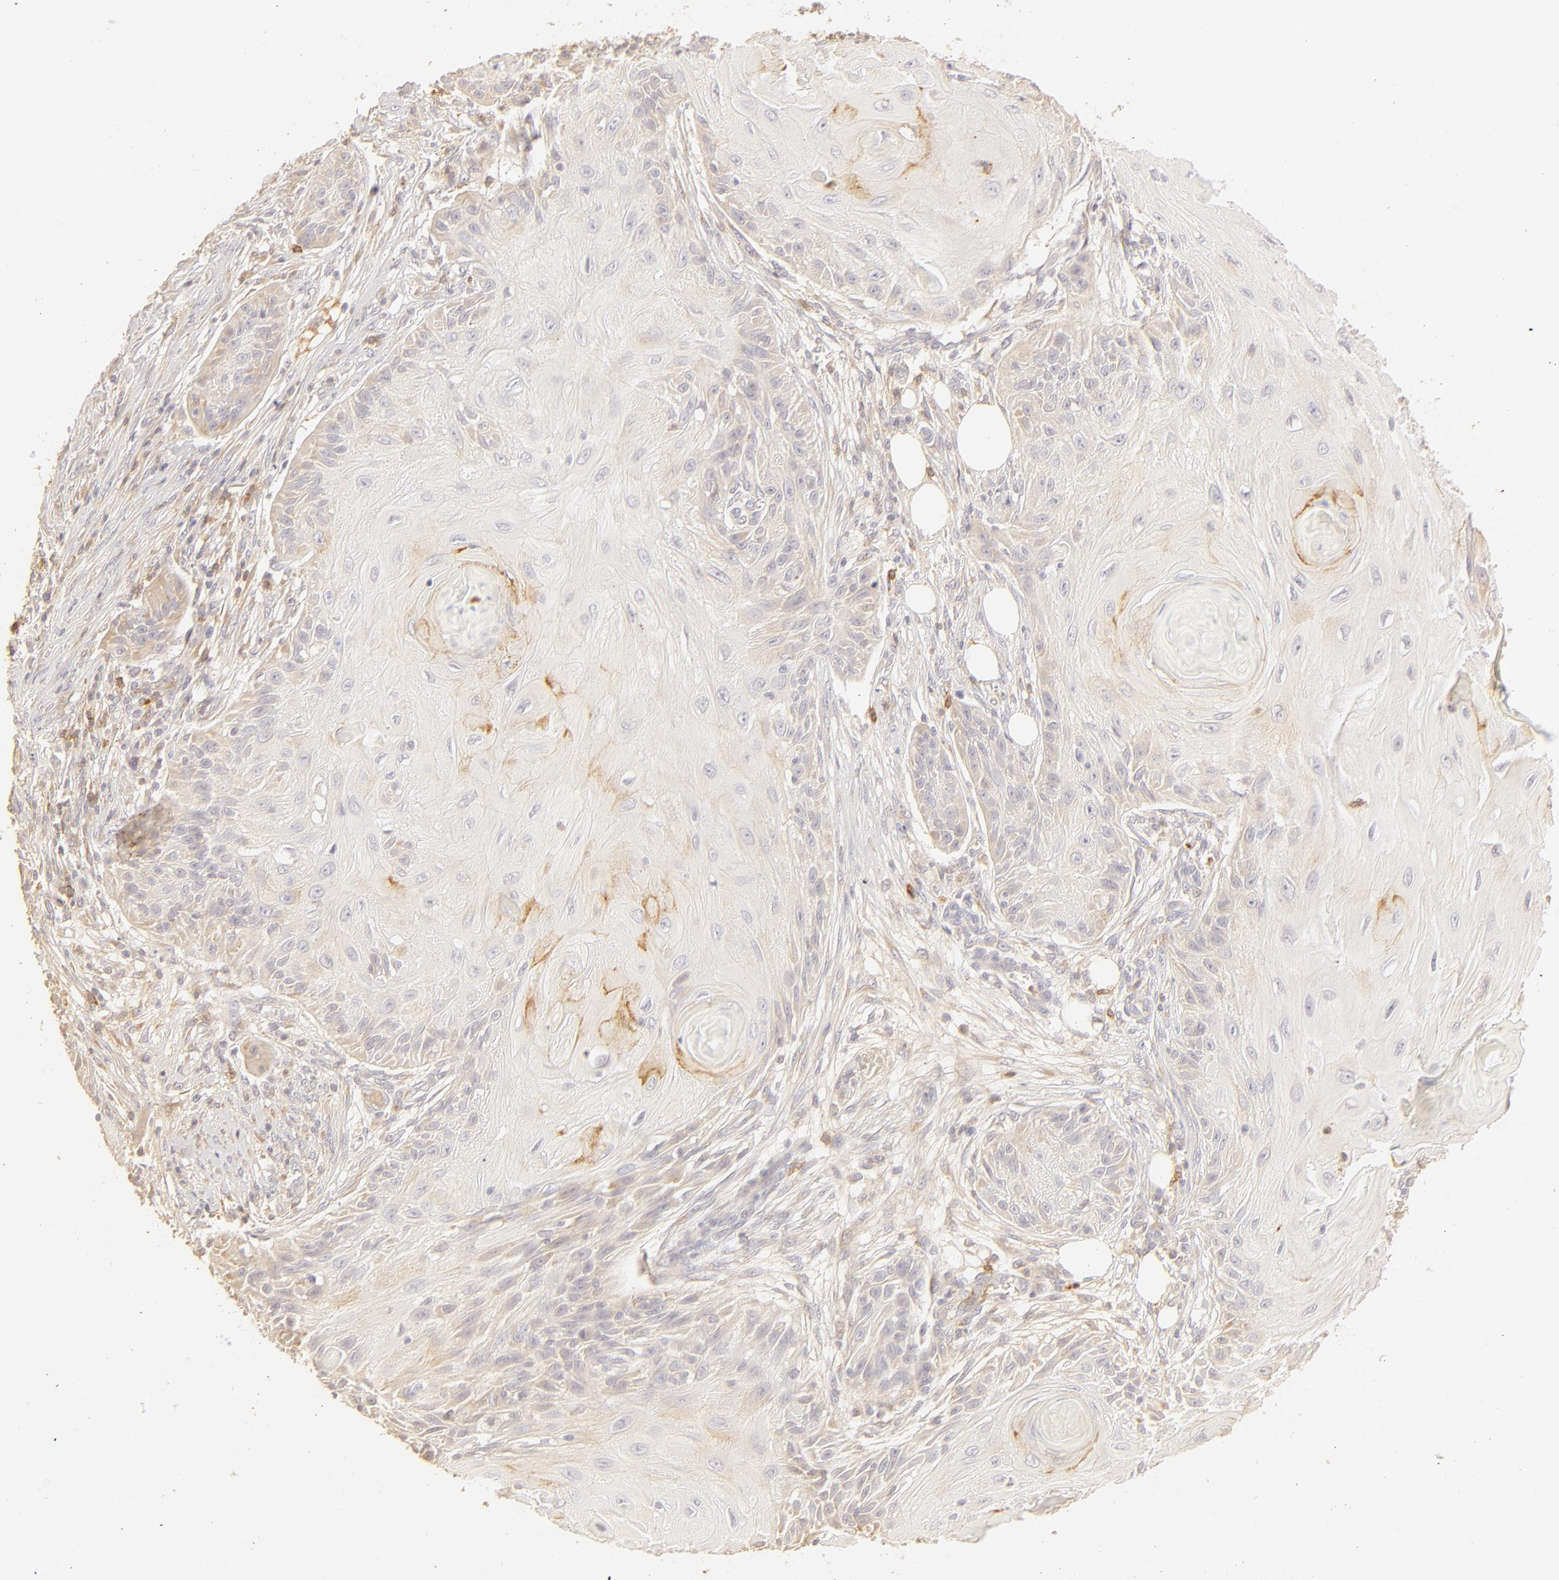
{"staining": {"intensity": "weak", "quantity": "<25%", "location": "cytoplasmic/membranous"}, "tissue": "skin cancer", "cell_type": "Tumor cells", "image_type": "cancer", "snomed": [{"axis": "morphology", "description": "Squamous cell carcinoma, NOS"}, {"axis": "topography", "description": "Skin"}], "caption": "Immunohistochemistry (IHC) histopathology image of neoplastic tissue: human skin cancer stained with DAB (3,3'-diaminobenzidine) displays no significant protein positivity in tumor cells.", "gene": "C1R", "patient": {"sex": "female", "age": 88}}